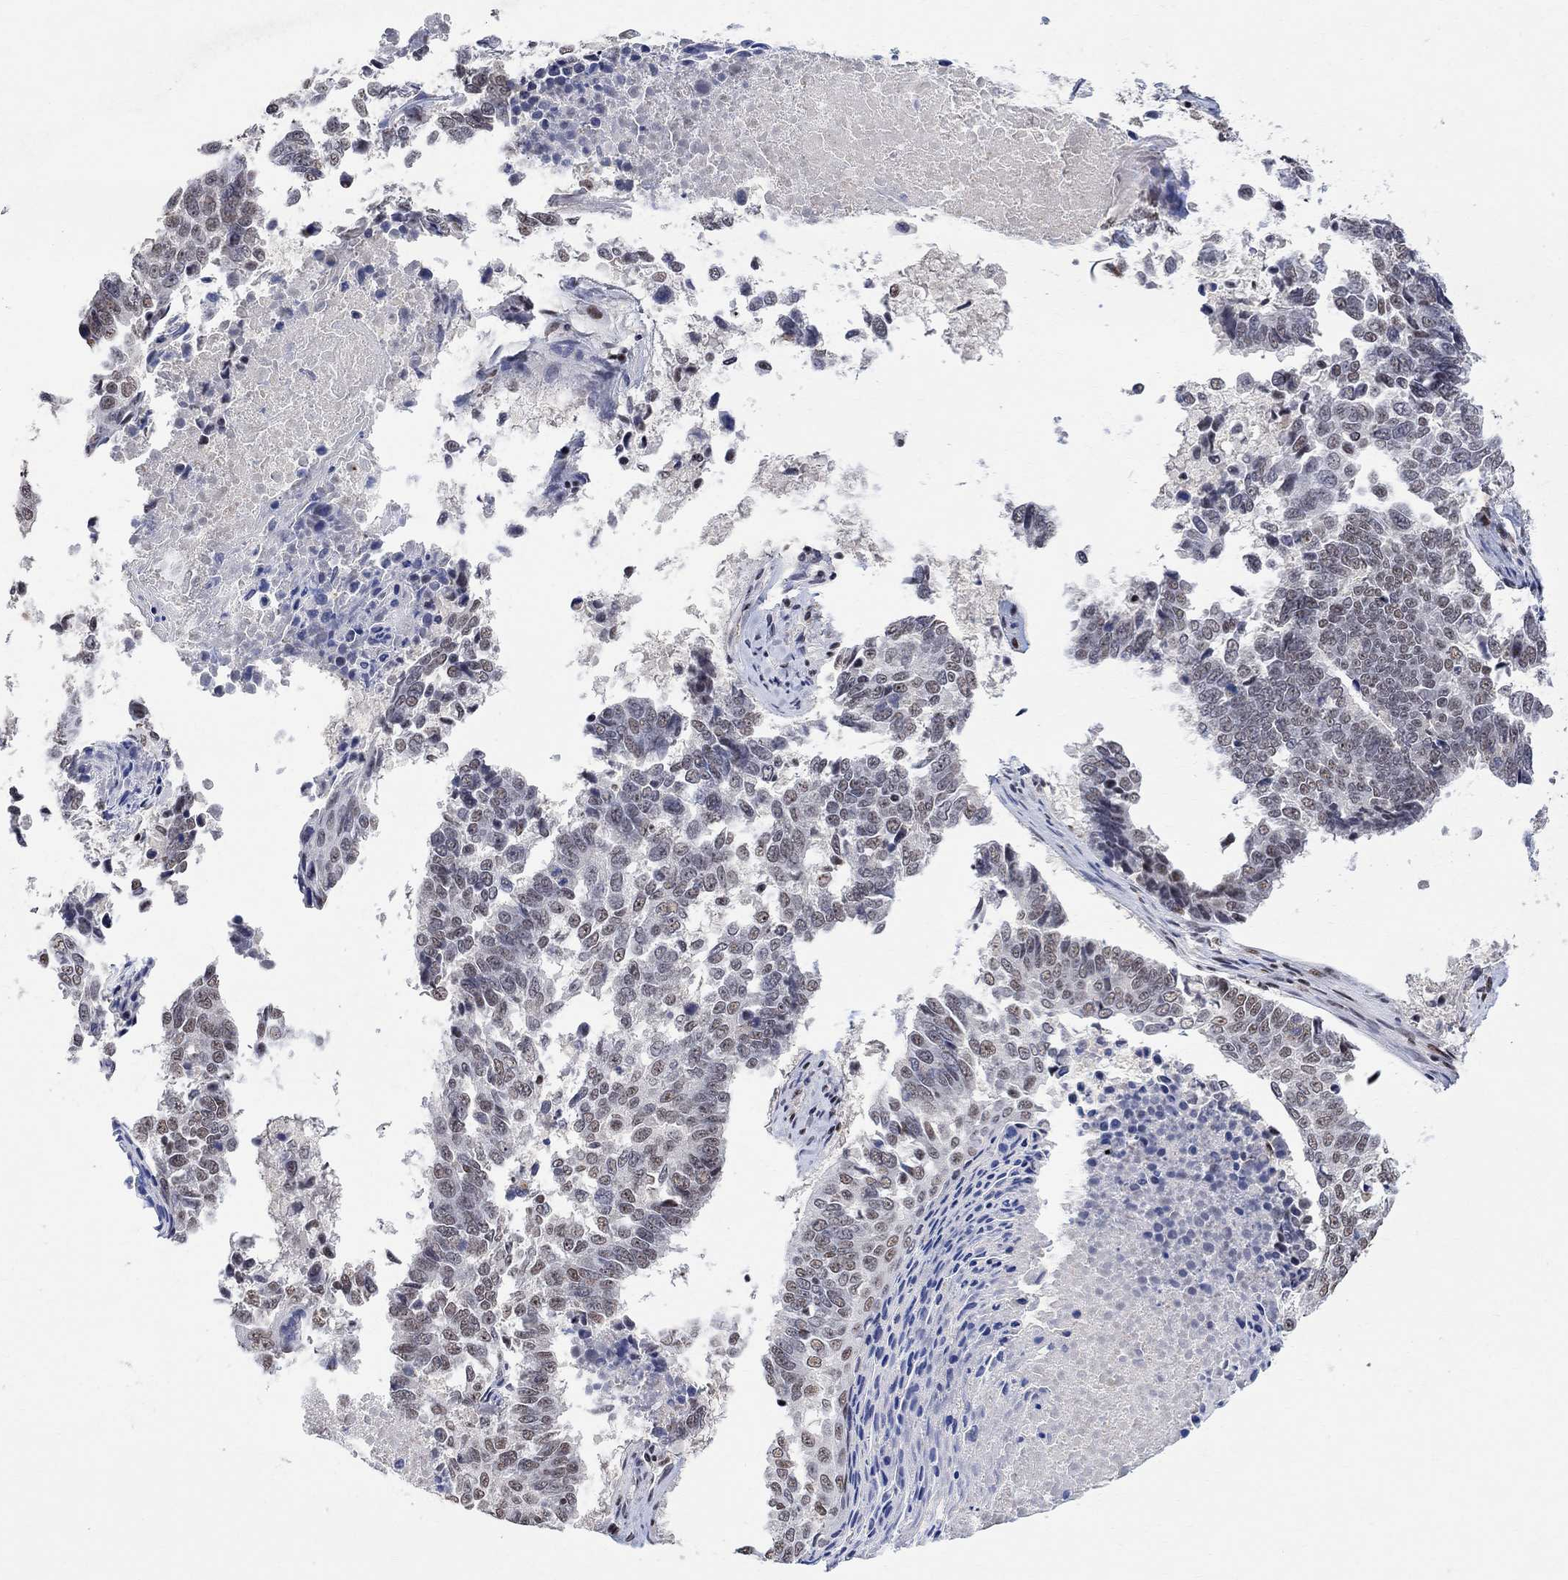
{"staining": {"intensity": "weak", "quantity": "25%-75%", "location": "nuclear"}, "tissue": "lung cancer", "cell_type": "Tumor cells", "image_type": "cancer", "snomed": [{"axis": "morphology", "description": "Squamous cell carcinoma, NOS"}, {"axis": "topography", "description": "Lung"}], "caption": "High-magnification brightfield microscopy of lung cancer stained with DAB (3,3'-diaminobenzidine) (brown) and counterstained with hematoxylin (blue). tumor cells exhibit weak nuclear staining is identified in about25%-75% of cells. Nuclei are stained in blue.", "gene": "E4F1", "patient": {"sex": "male", "age": 73}}